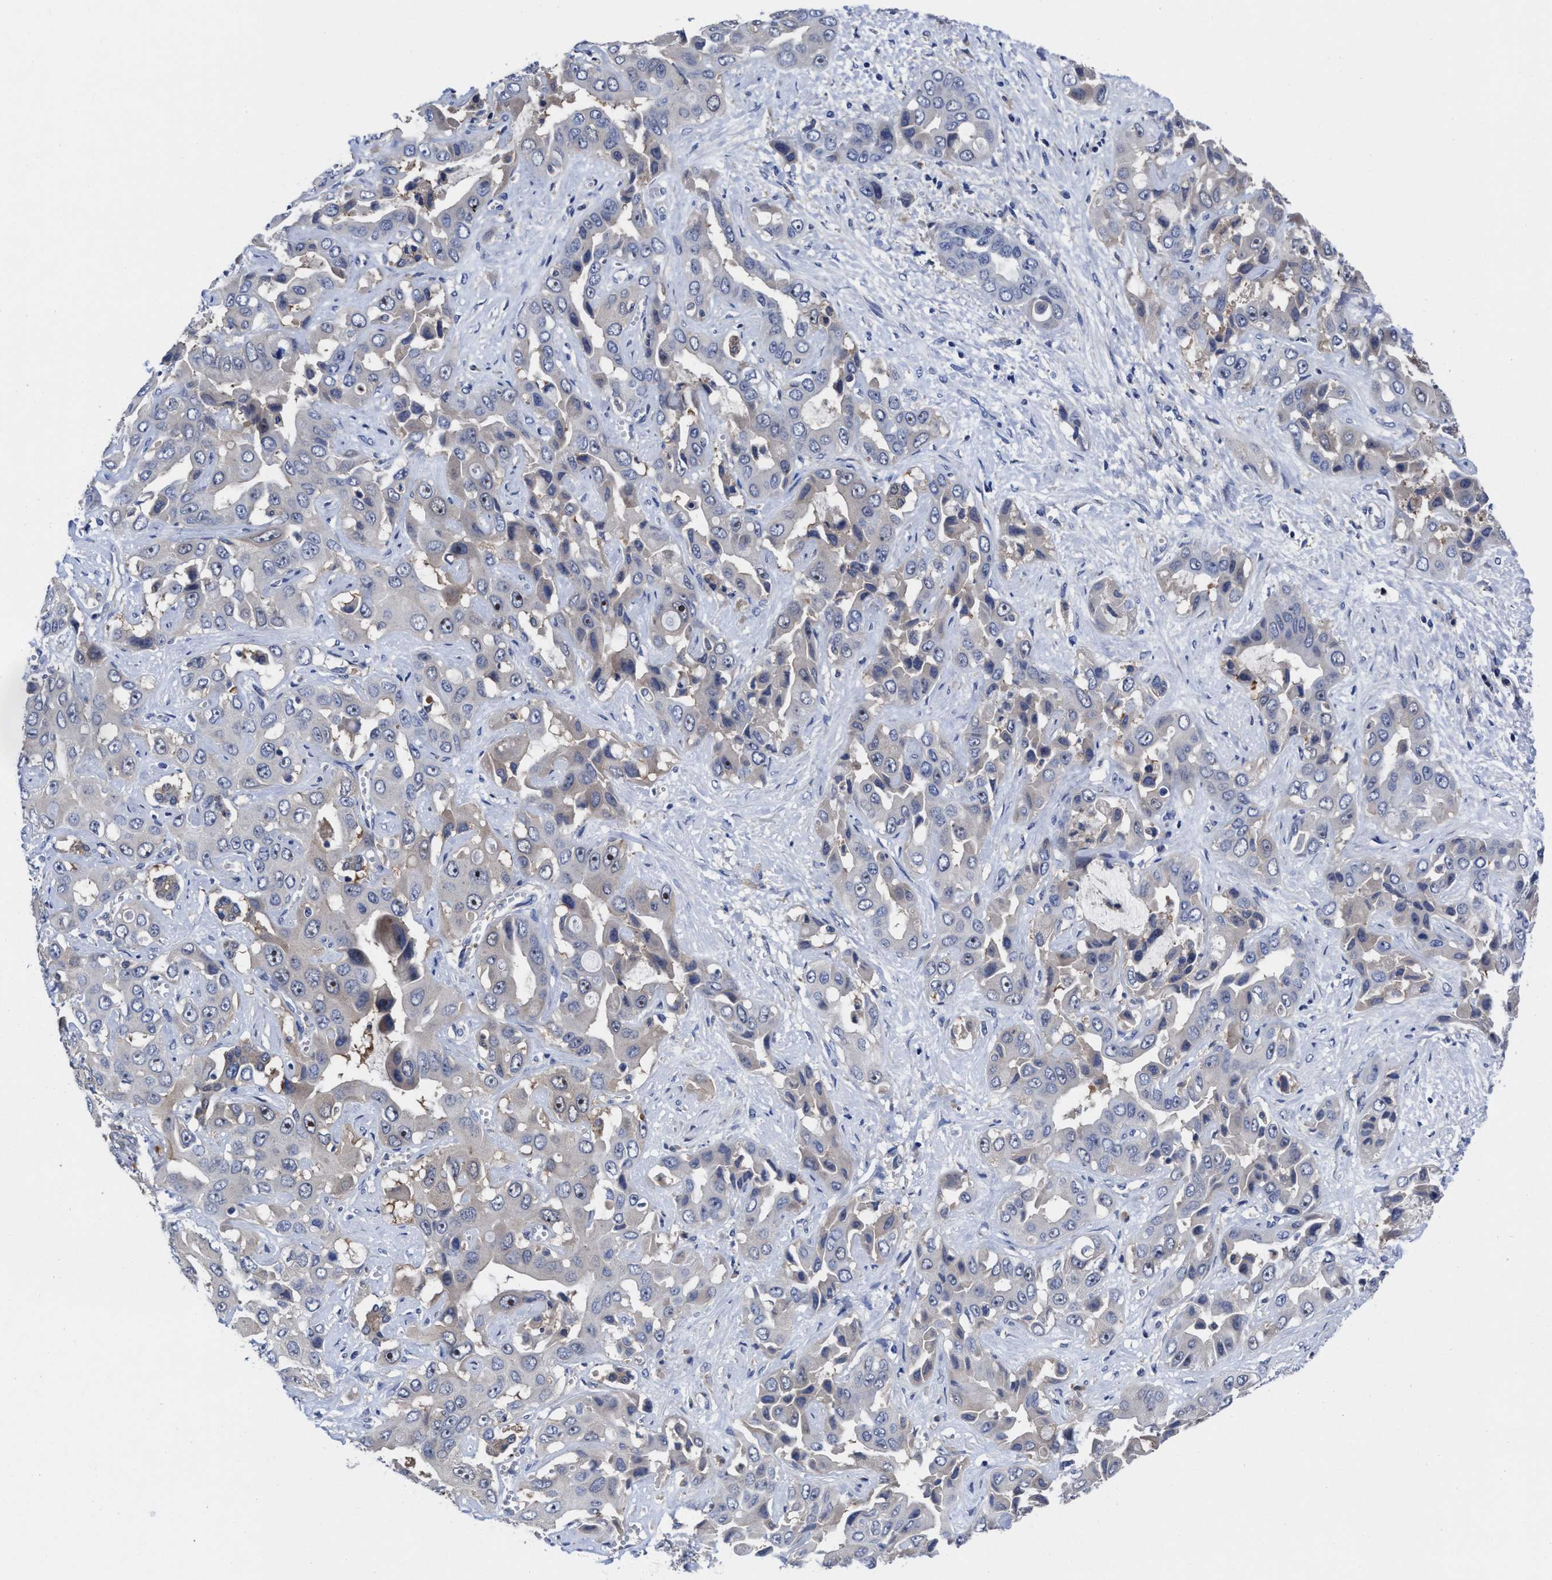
{"staining": {"intensity": "weak", "quantity": "<25%", "location": "cytoplasmic/membranous"}, "tissue": "liver cancer", "cell_type": "Tumor cells", "image_type": "cancer", "snomed": [{"axis": "morphology", "description": "Cholangiocarcinoma"}, {"axis": "topography", "description": "Liver"}], "caption": "Human liver cholangiocarcinoma stained for a protein using IHC shows no staining in tumor cells.", "gene": "TXNDC17", "patient": {"sex": "female", "age": 52}}